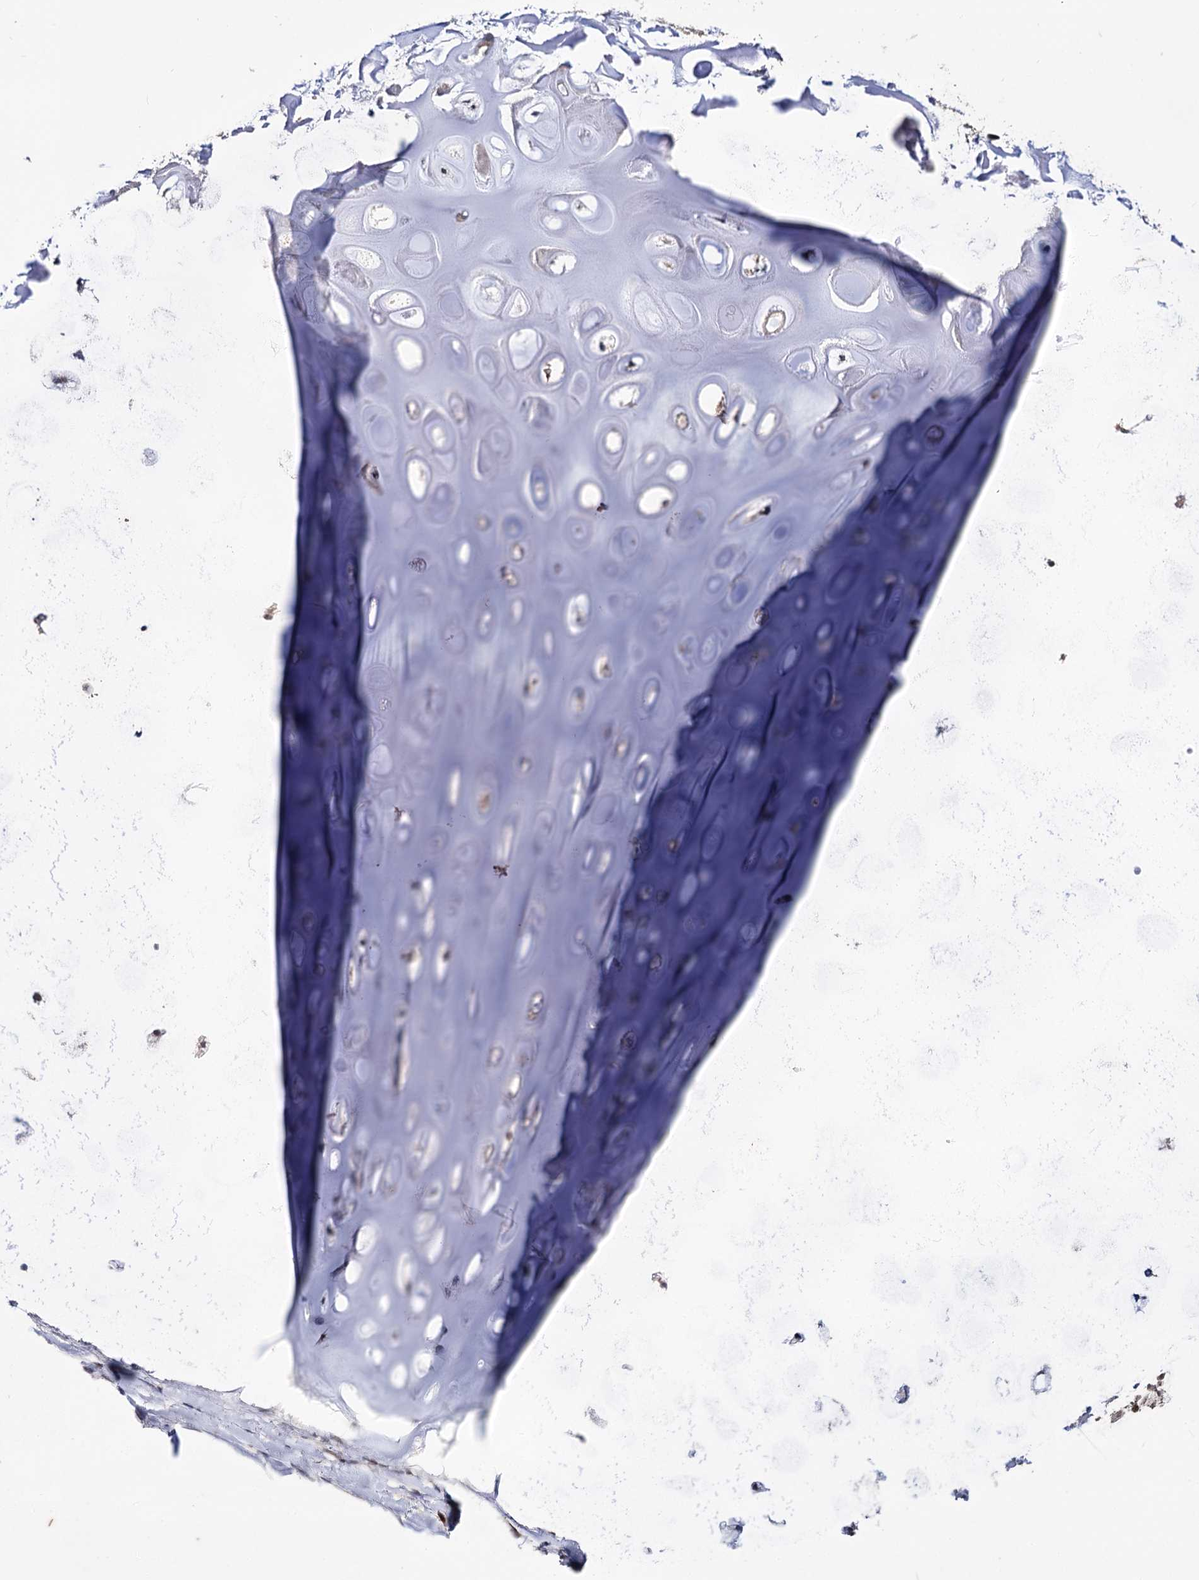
{"staining": {"intensity": "negative", "quantity": "none", "location": "none"}, "tissue": "adipose tissue", "cell_type": "Adipocytes", "image_type": "normal", "snomed": [{"axis": "morphology", "description": "Normal tissue, NOS"}, {"axis": "topography", "description": "Lymph node"}, {"axis": "topography", "description": "Cartilage tissue"}, {"axis": "topography", "description": "Bronchus"}], "caption": "The micrograph demonstrates no significant staining in adipocytes of adipose tissue.", "gene": "SMCHD1", "patient": {"sex": "male", "age": 63}}